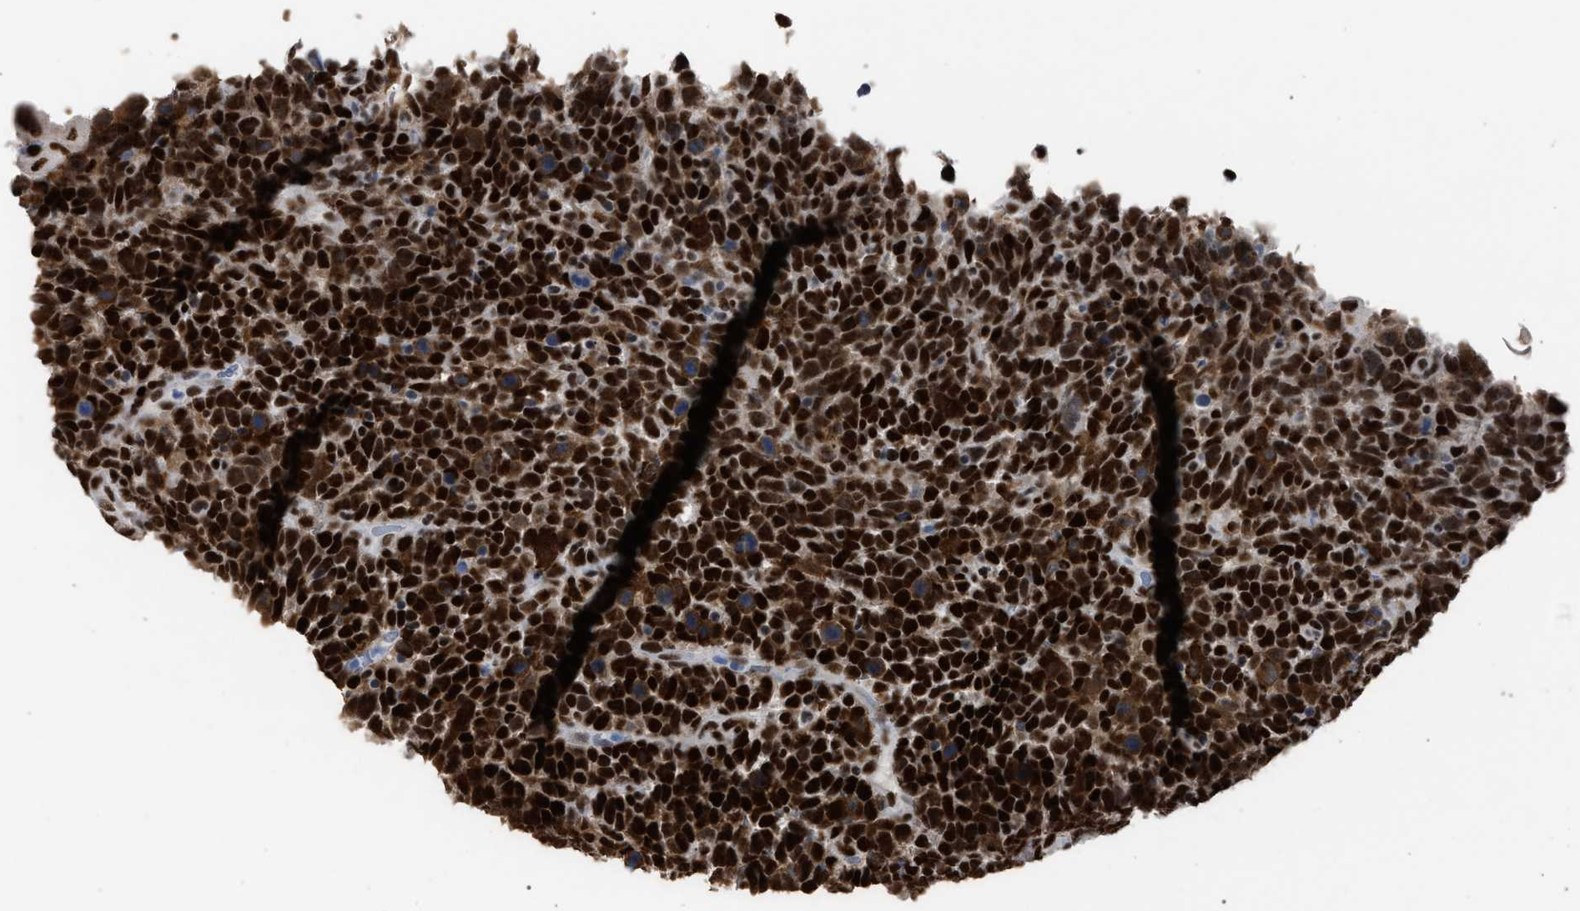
{"staining": {"intensity": "strong", "quantity": ">75%", "location": "nuclear"}, "tissue": "urothelial cancer", "cell_type": "Tumor cells", "image_type": "cancer", "snomed": [{"axis": "morphology", "description": "Urothelial carcinoma, High grade"}, {"axis": "topography", "description": "Urinary bladder"}], "caption": "Immunohistochemistry micrograph of human urothelial cancer stained for a protein (brown), which displays high levels of strong nuclear positivity in approximately >75% of tumor cells.", "gene": "TP53BP1", "patient": {"sex": "female", "age": 82}}